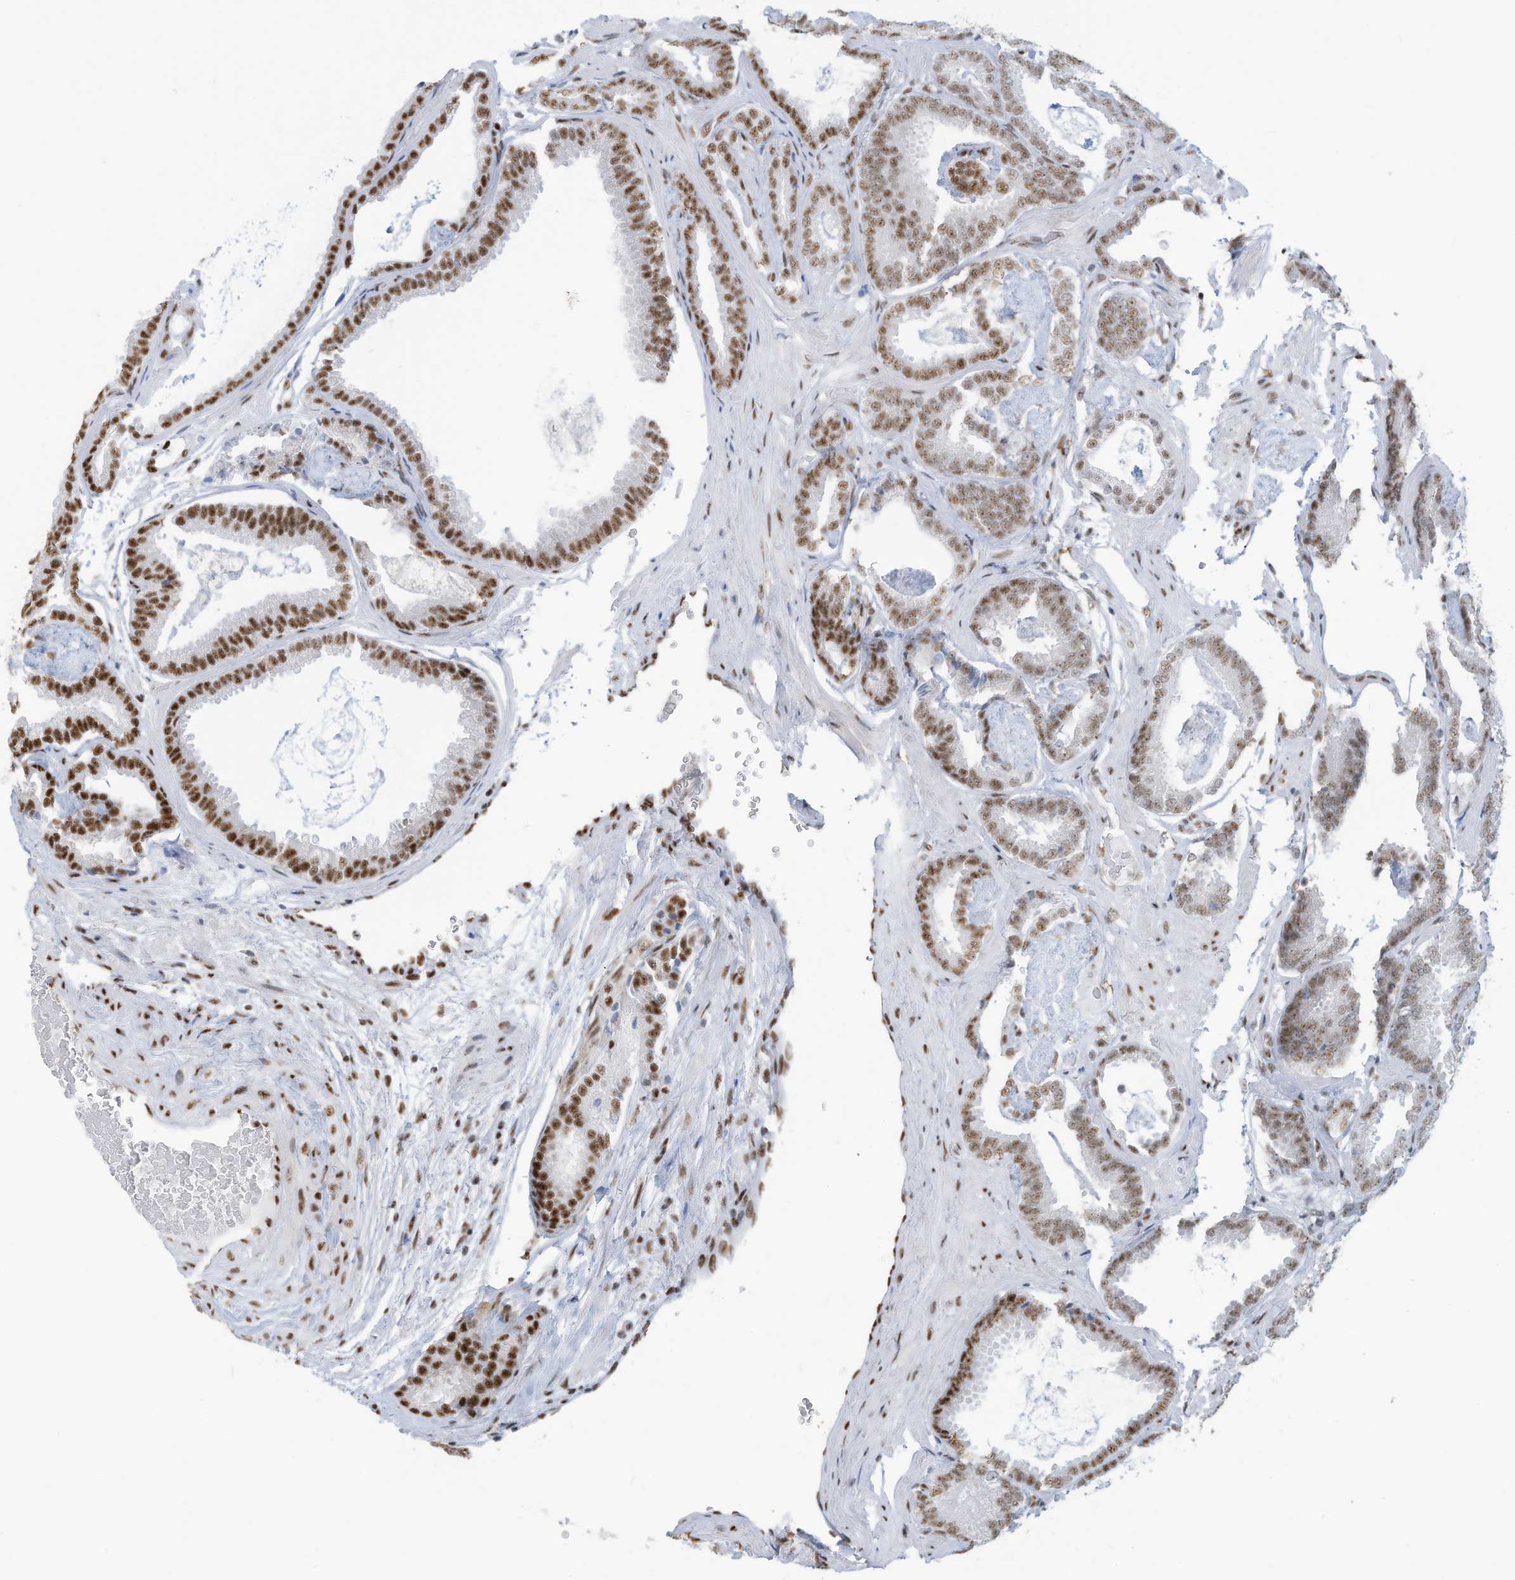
{"staining": {"intensity": "moderate", "quantity": "25%-75%", "location": "nuclear"}, "tissue": "prostate cancer", "cell_type": "Tumor cells", "image_type": "cancer", "snomed": [{"axis": "morphology", "description": "Adenocarcinoma, Low grade"}, {"axis": "topography", "description": "Prostate"}], "caption": "Immunohistochemistry (DAB (3,3'-diaminobenzidine)) staining of human prostate cancer exhibits moderate nuclear protein positivity in approximately 25%-75% of tumor cells.", "gene": "SARNP", "patient": {"sex": "male", "age": 71}}